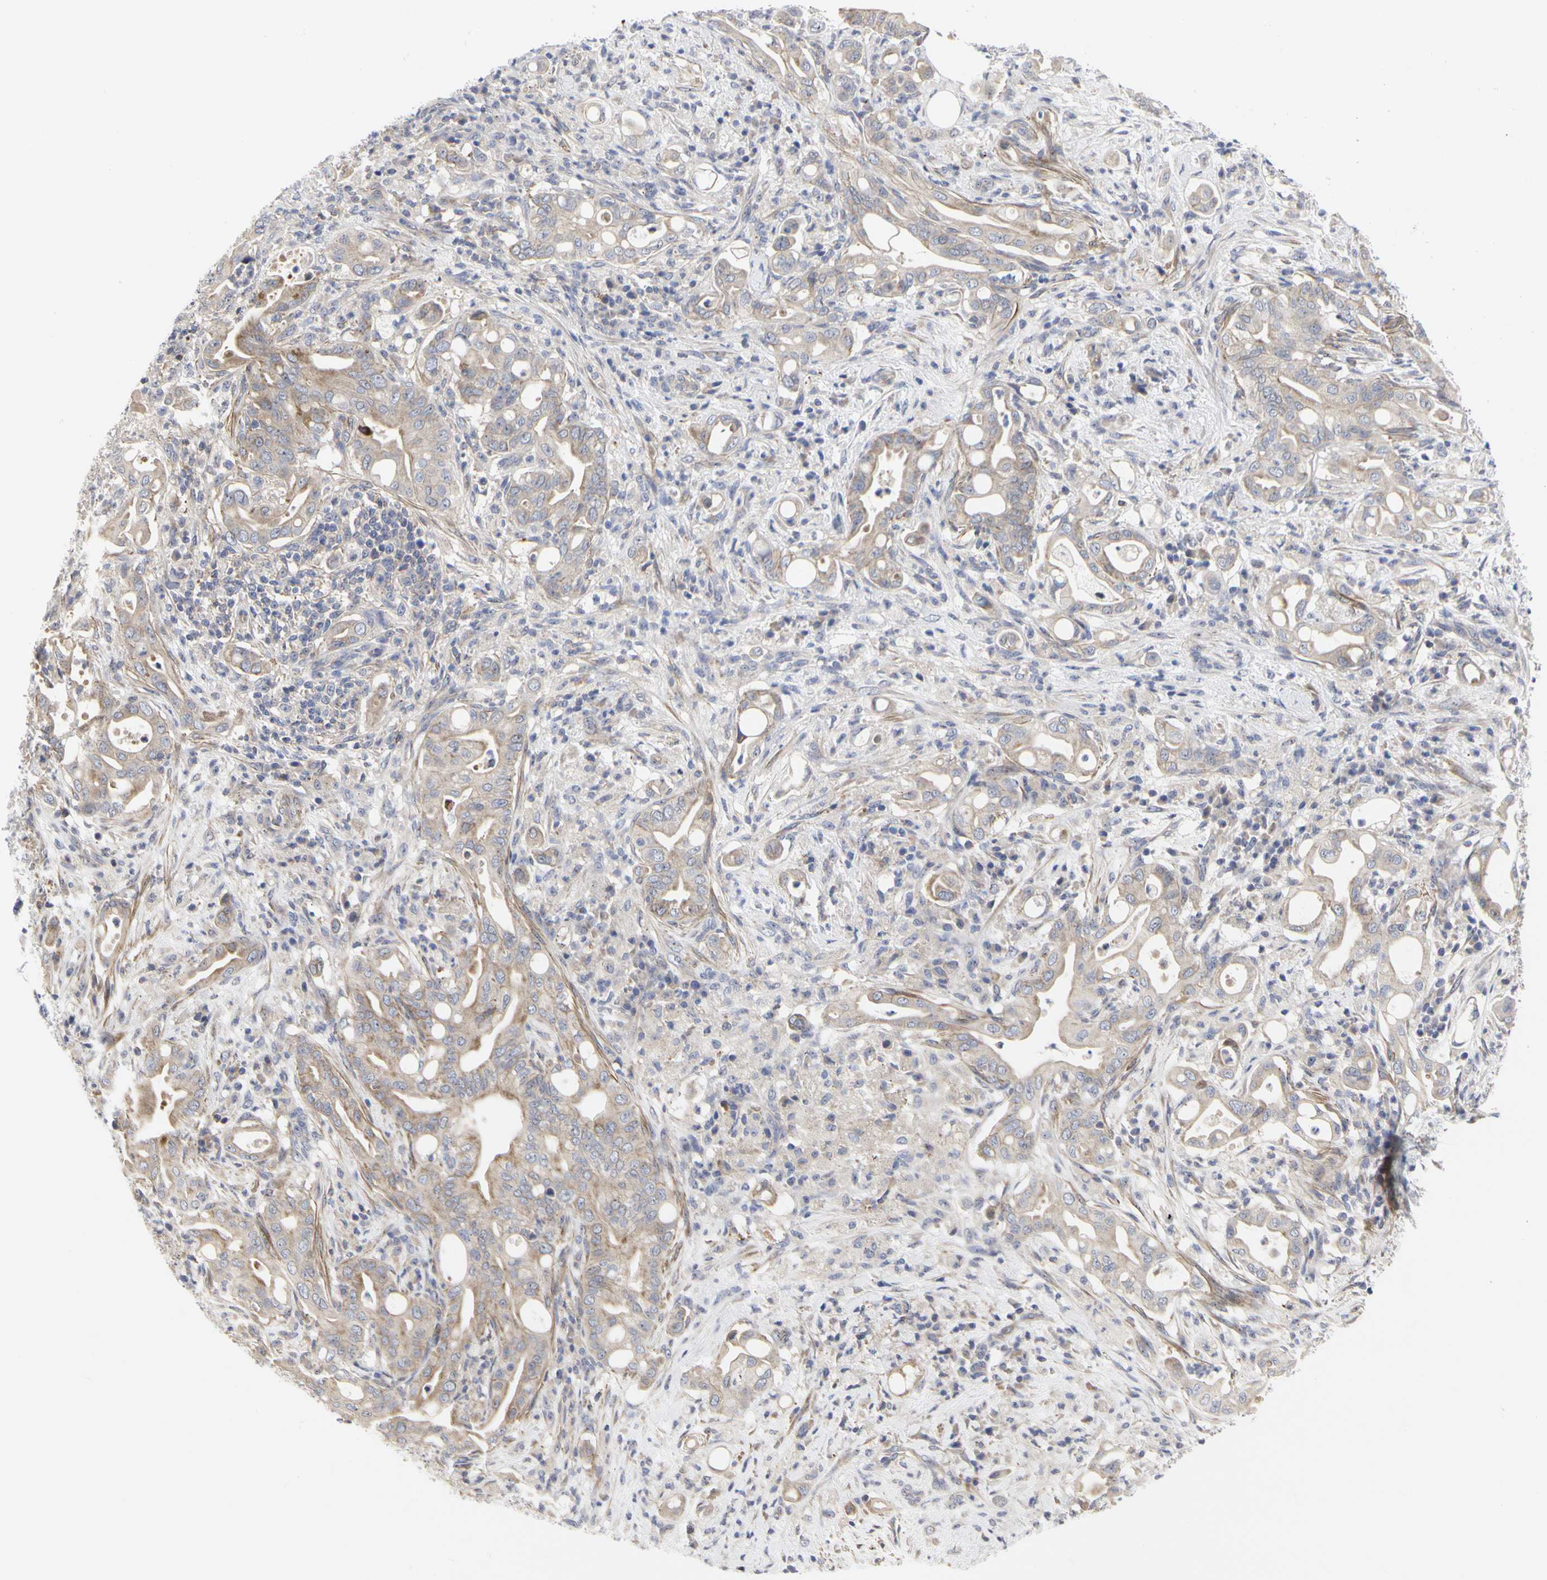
{"staining": {"intensity": "weak", "quantity": ">75%", "location": "cytoplasmic/membranous"}, "tissue": "liver cancer", "cell_type": "Tumor cells", "image_type": "cancer", "snomed": [{"axis": "morphology", "description": "Cholangiocarcinoma"}, {"axis": "topography", "description": "Liver"}], "caption": "IHC staining of liver cholangiocarcinoma, which shows low levels of weak cytoplasmic/membranous expression in about >75% of tumor cells indicating weak cytoplasmic/membranous protein positivity. The staining was performed using DAB (3,3'-diaminobenzidine) (brown) for protein detection and nuclei were counterstained in hematoxylin (blue).", "gene": "SHANK2", "patient": {"sex": "female", "age": 68}}